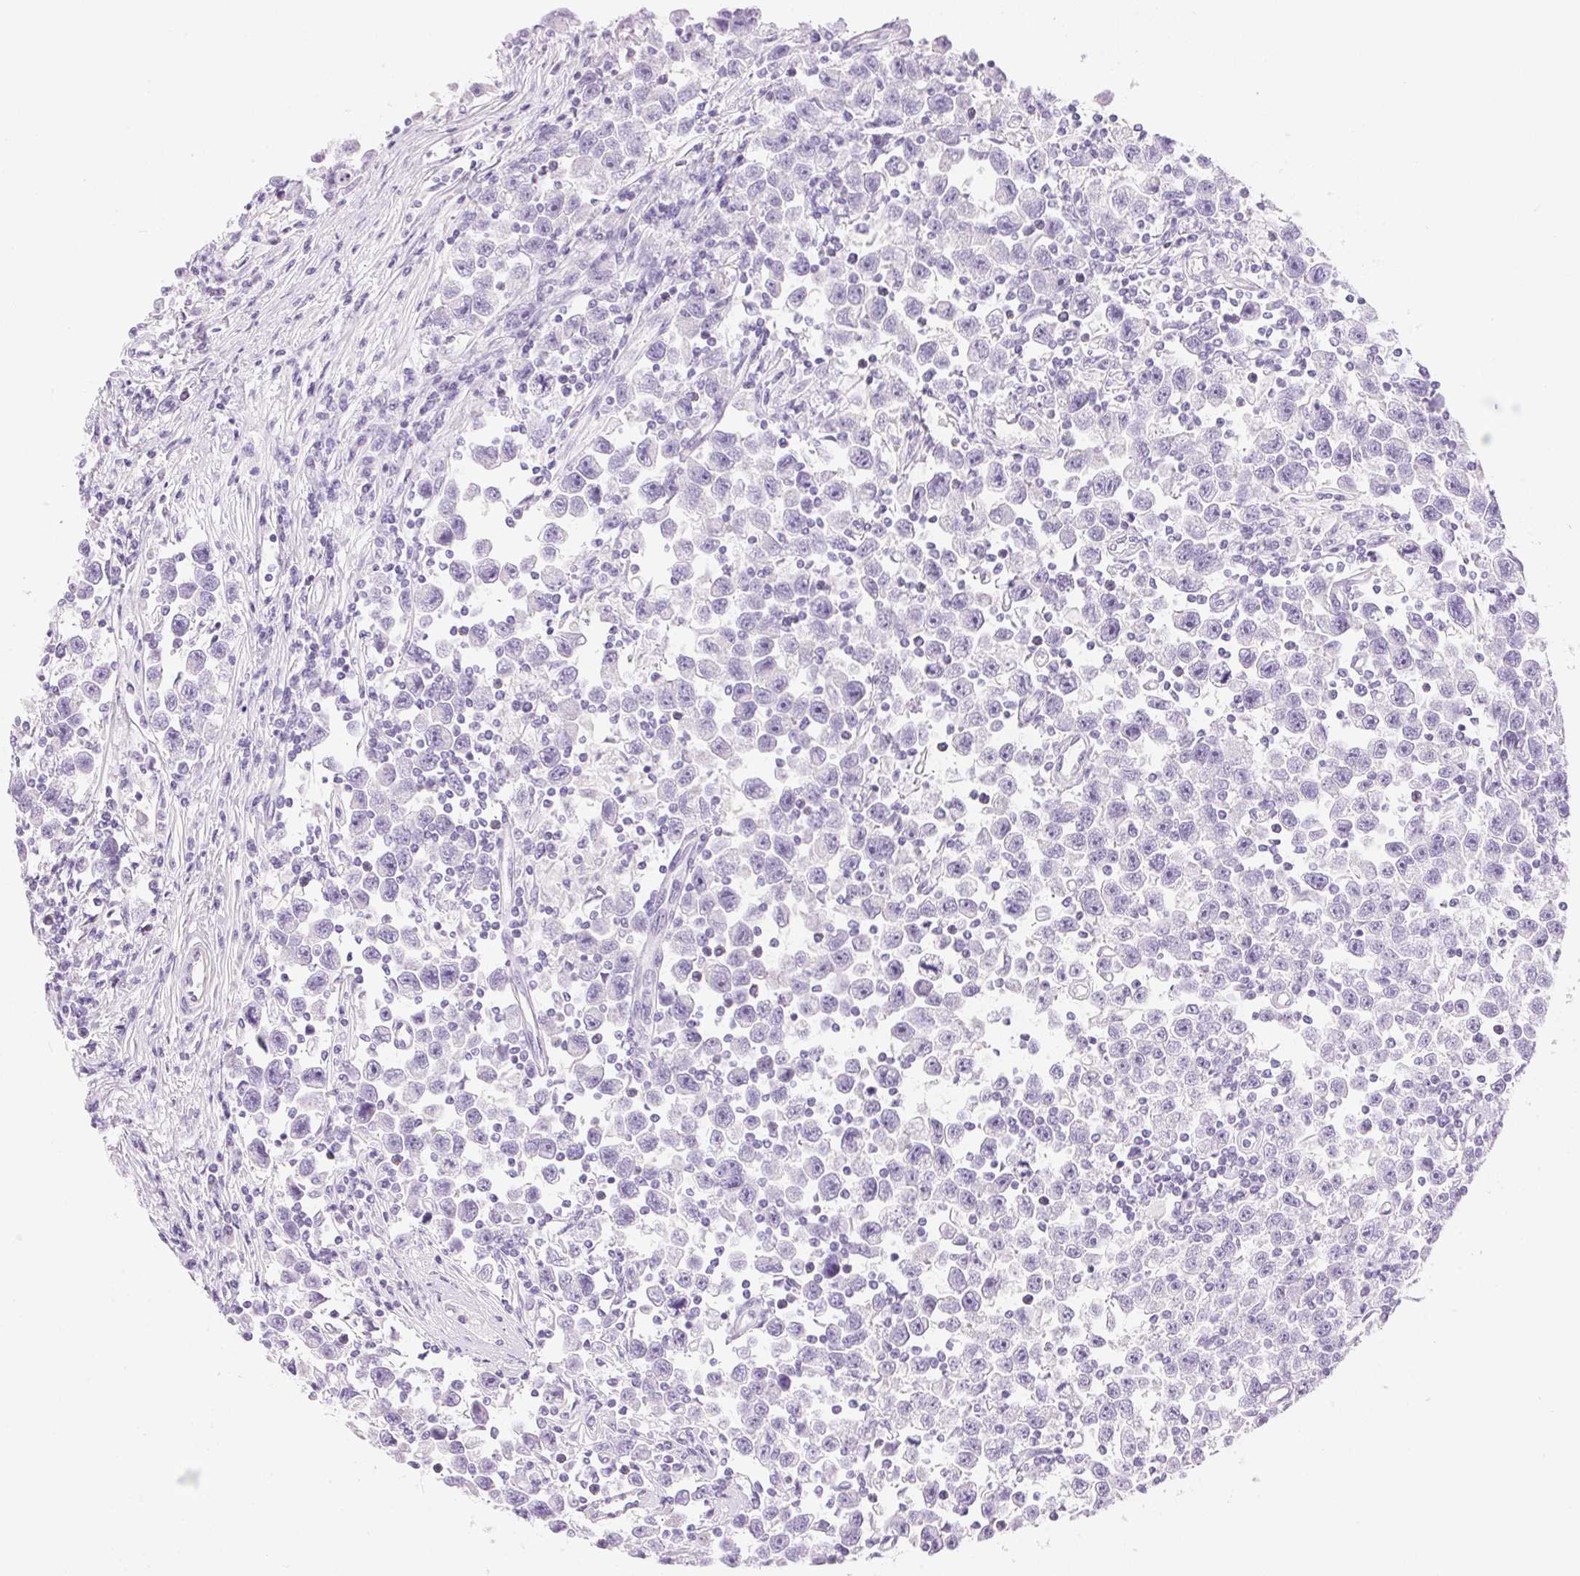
{"staining": {"intensity": "negative", "quantity": "none", "location": "none"}, "tissue": "testis cancer", "cell_type": "Tumor cells", "image_type": "cancer", "snomed": [{"axis": "morphology", "description": "Seminoma, NOS"}, {"axis": "topography", "description": "Testis"}], "caption": "A histopathology image of testis seminoma stained for a protein demonstrates no brown staining in tumor cells.", "gene": "CTRL", "patient": {"sex": "male", "age": 31}}